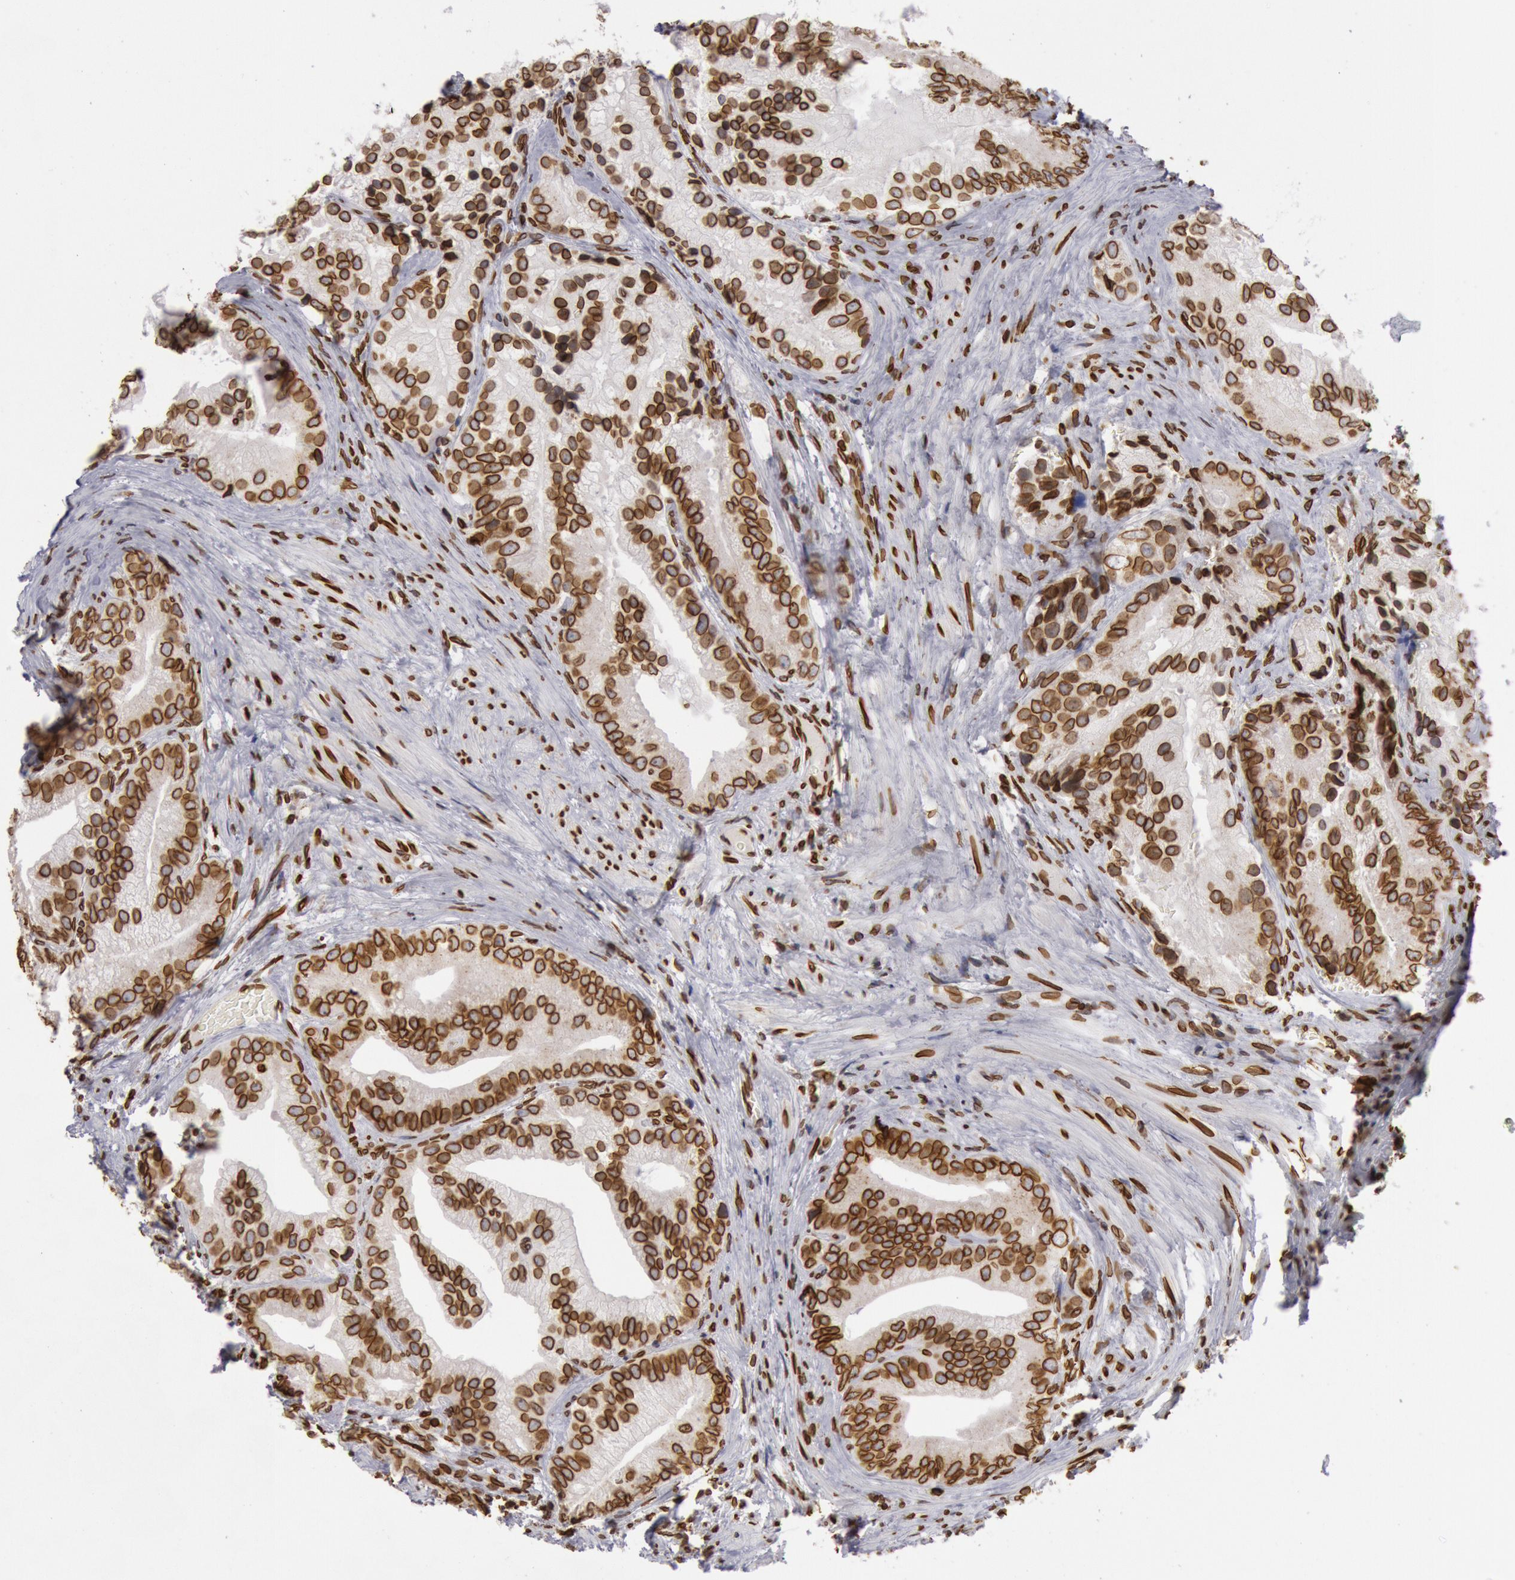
{"staining": {"intensity": "strong", "quantity": ">75%", "location": "nuclear"}, "tissue": "prostate cancer", "cell_type": "Tumor cells", "image_type": "cancer", "snomed": [{"axis": "morphology", "description": "Adenocarcinoma, Low grade"}, {"axis": "topography", "description": "Prostate"}], "caption": "The micrograph shows a brown stain indicating the presence of a protein in the nuclear of tumor cells in adenocarcinoma (low-grade) (prostate).", "gene": "SUN2", "patient": {"sex": "male", "age": 71}}